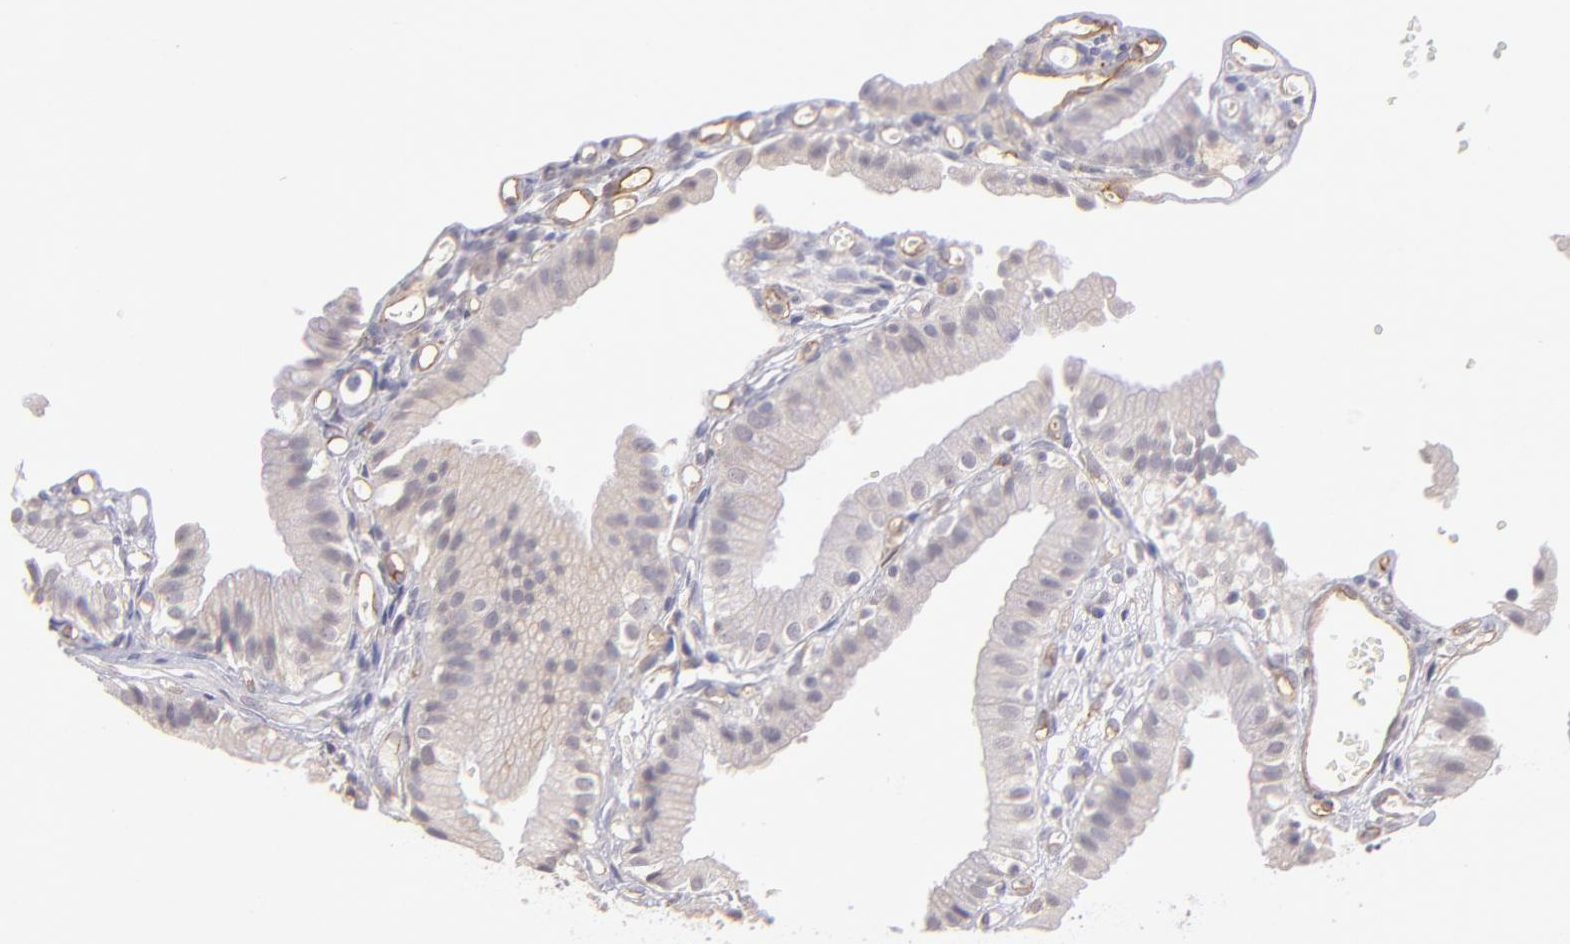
{"staining": {"intensity": "weak", "quantity": "<25%", "location": "cytoplasmic/membranous"}, "tissue": "gallbladder", "cell_type": "Glandular cells", "image_type": "normal", "snomed": [{"axis": "morphology", "description": "Normal tissue, NOS"}, {"axis": "topography", "description": "Gallbladder"}], "caption": "Protein analysis of benign gallbladder reveals no significant staining in glandular cells. (DAB (3,3'-diaminobenzidine) IHC, high magnification).", "gene": "THBD", "patient": {"sex": "male", "age": 65}}